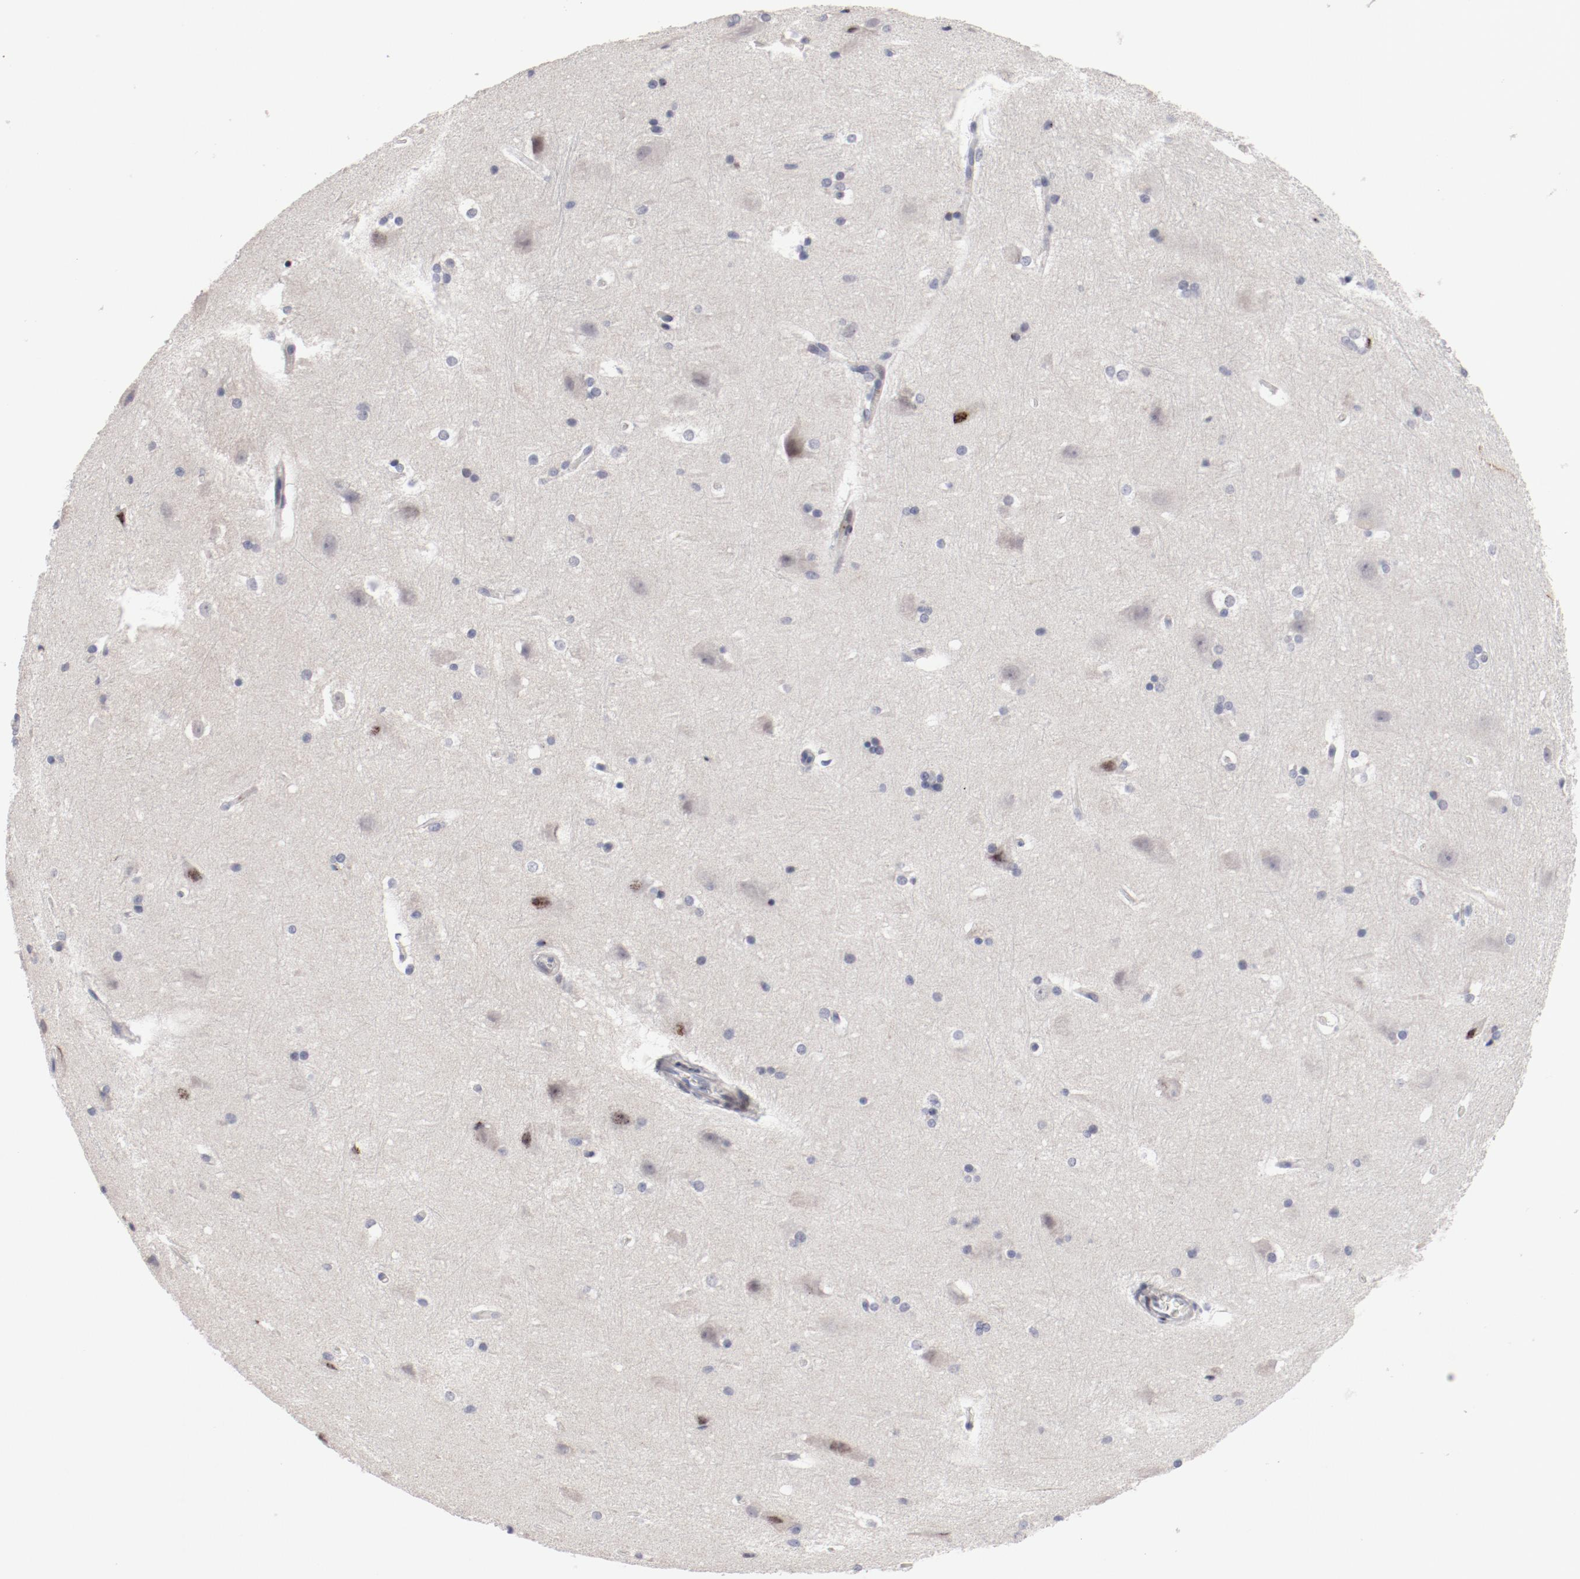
{"staining": {"intensity": "strong", "quantity": "<25%", "location": "nuclear"}, "tissue": "hippocampus", "cell_type": "Neuronal cells", "image_type": "normal", "snomed": [{"axis": "morphology", "description": "Normal tissue, NOS"}, {"axis": "topography", "description": "Hippocampus"}], "caption": "Unremarkable hippocampus displays strong nuclear expression in approximately <25% of neuronal cells, visualized by immunohistochemistry.", "gene": "FSCB", "patient": {"sex": "female", "age": 19}}